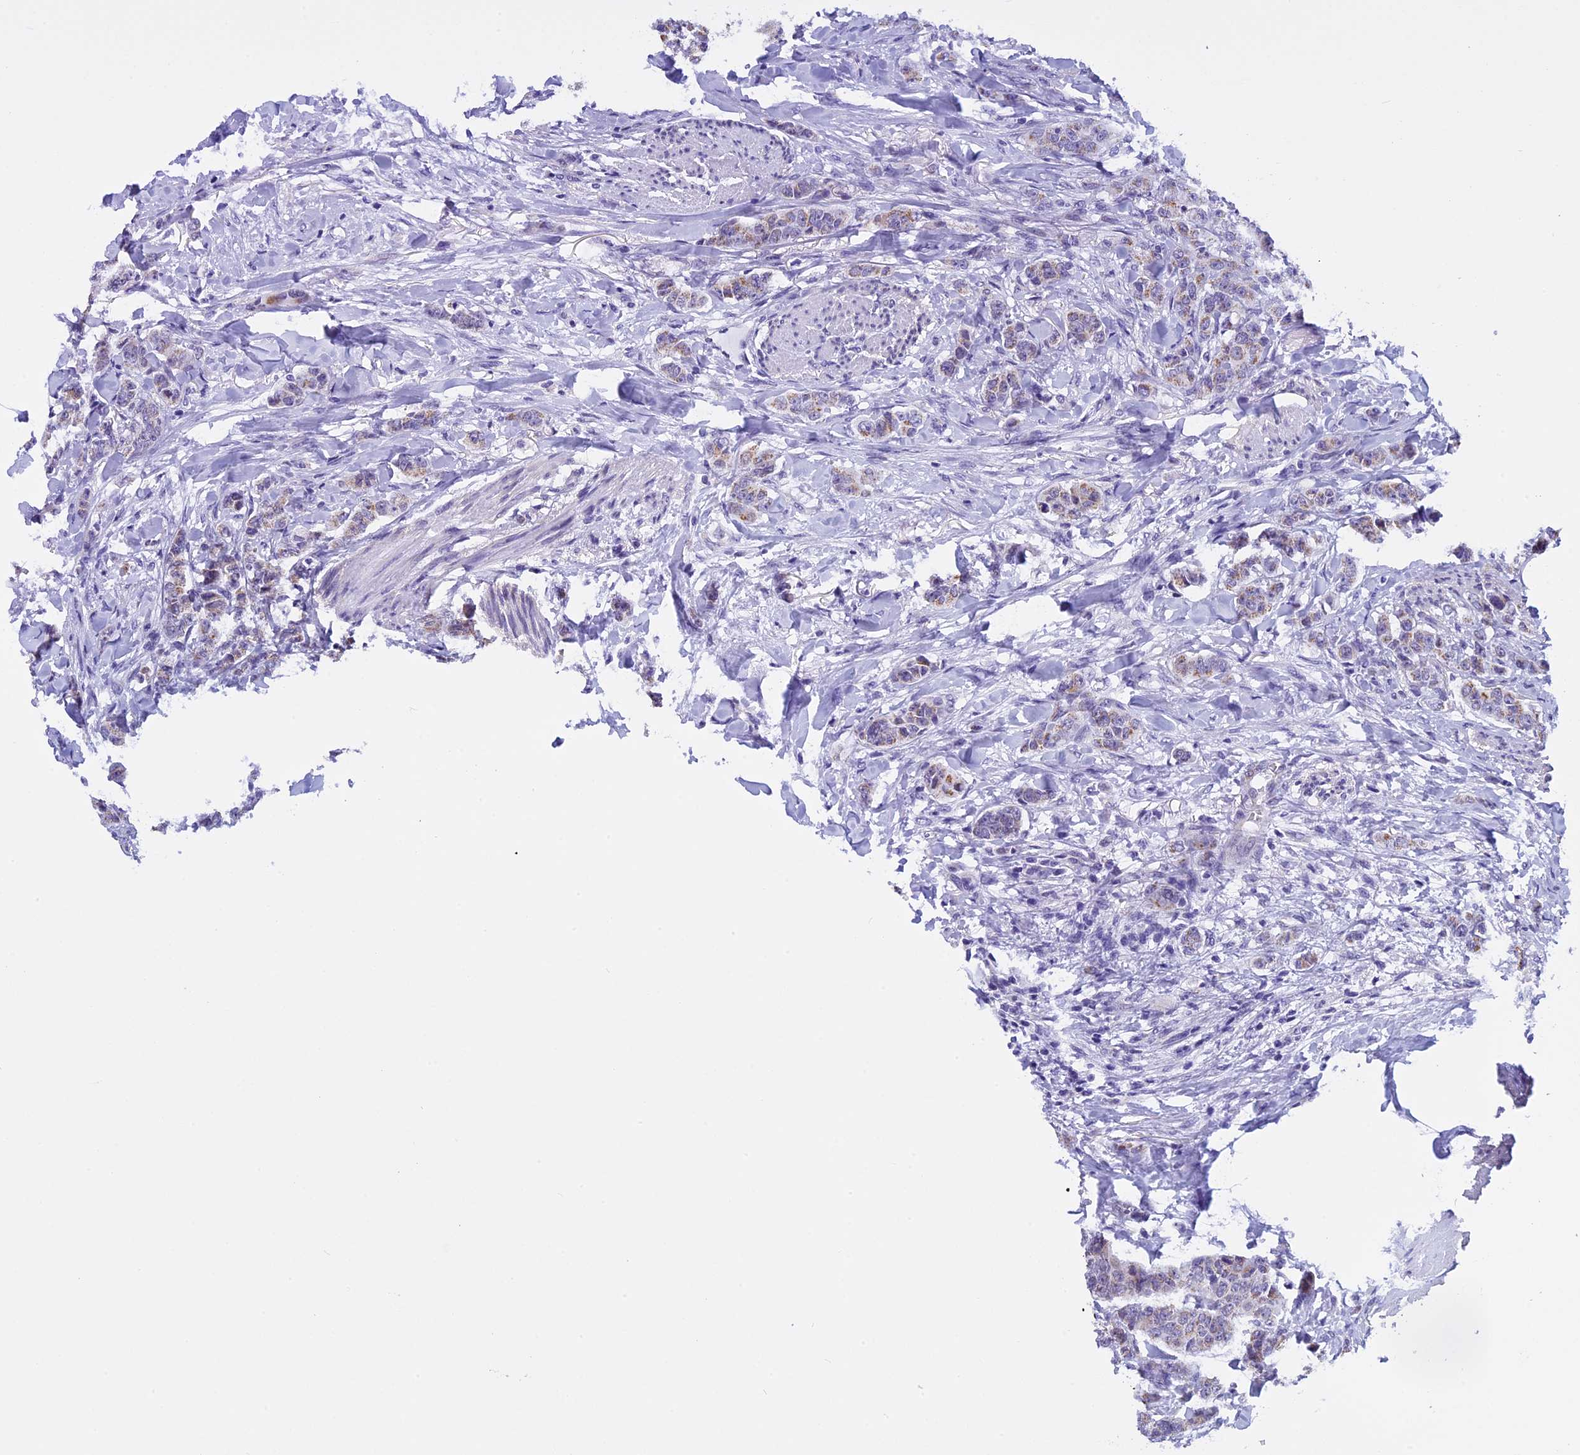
{"staining": {"intensity": "weak", "quantity": "25%-75%", "location": "cytoplasmic/membranous"}, "tissue": "breast cancer", "cell_type": "Tumor cells", "image_type": "cancer", "snomed": [{"axis": "morphology", "description": "Duct carcinoma"}, {"axis": "topography", "description": "Breast"}], "caption": "A histopathology image of intraductal carcinoma (breast) stained for a protein demonstrates weak cytoplasmic/membranous brown staining in tumor cells. (brown staining indicates protein expression, while blue staining denotes nuclei).", "gene": "ZNF317", "patient": {"sex": "female", "age": 40}}